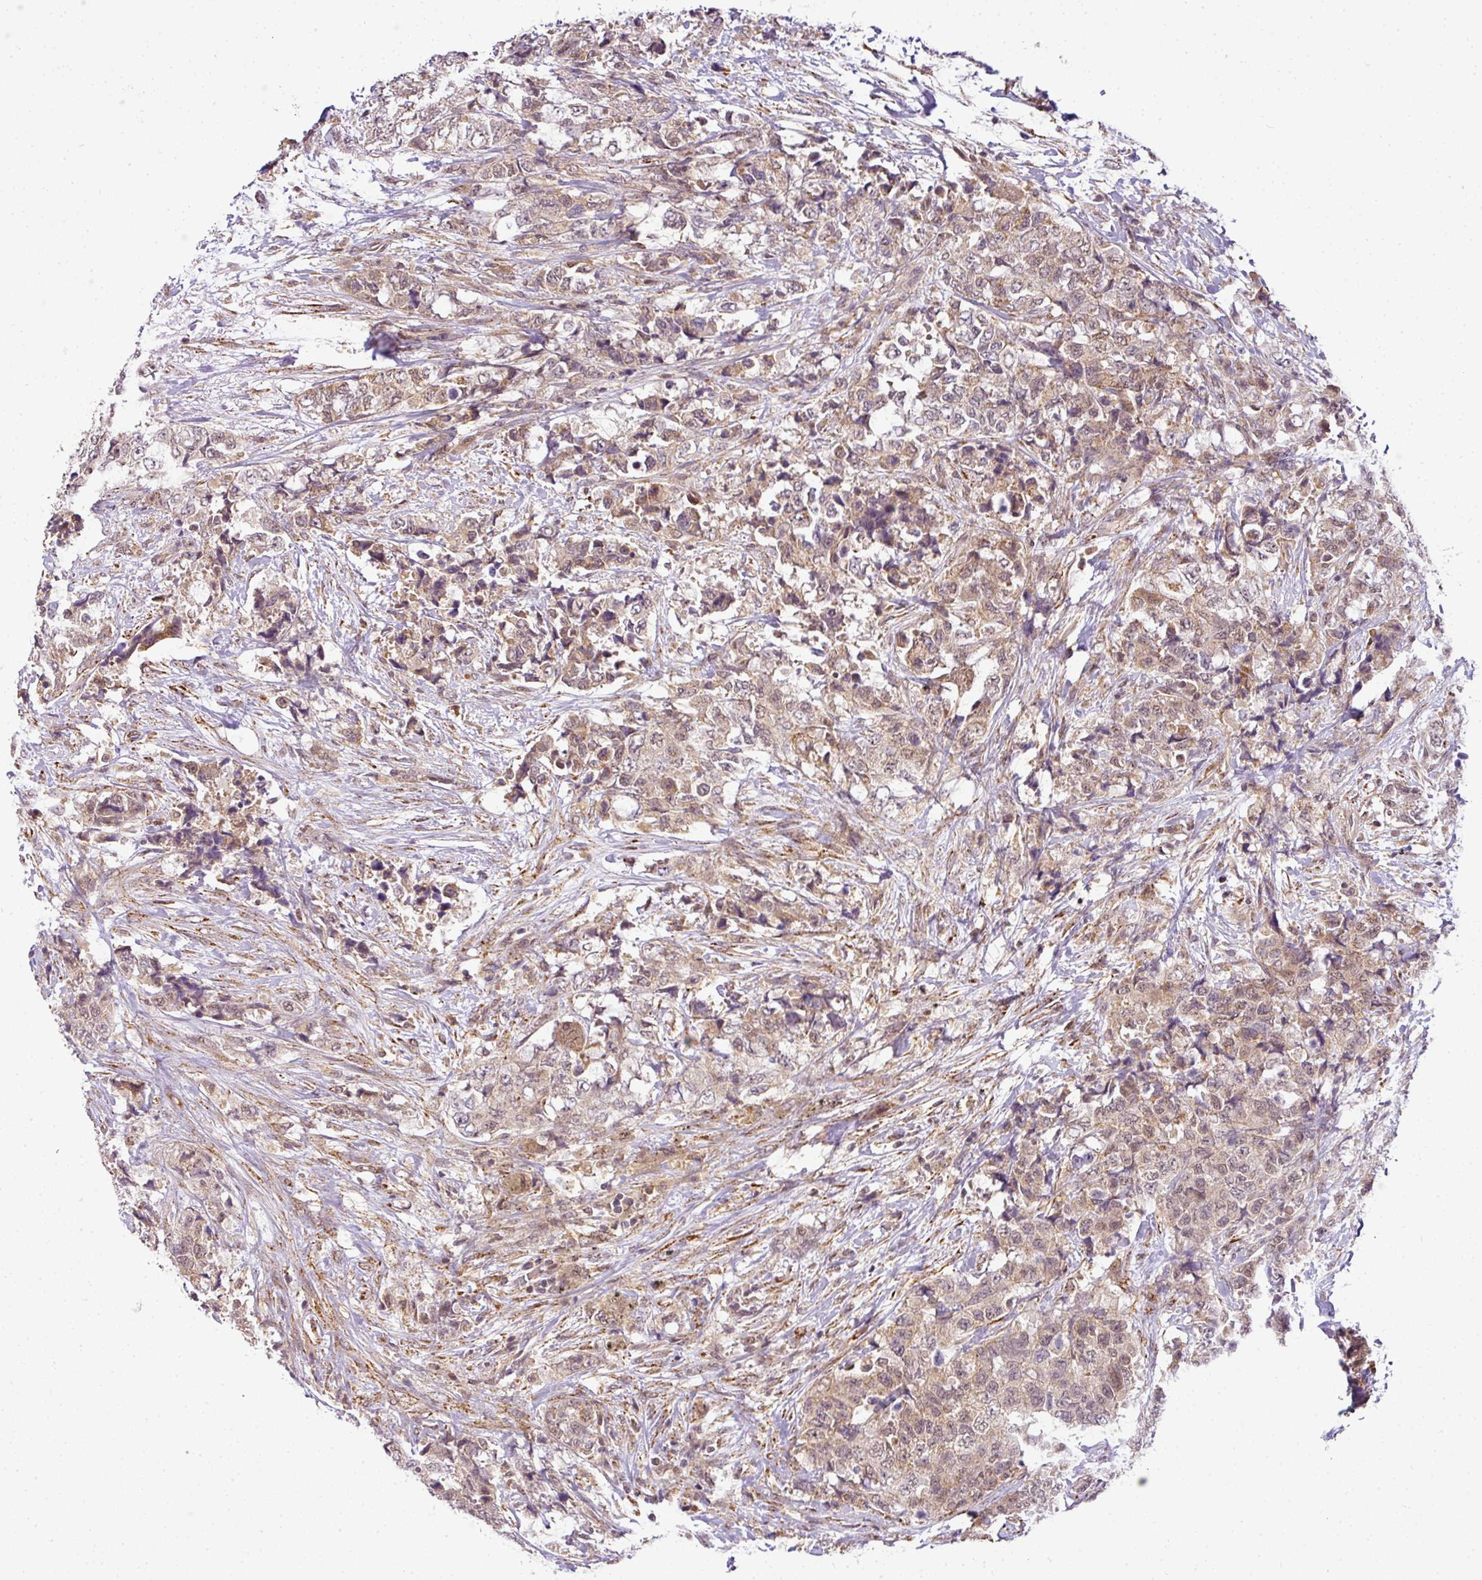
{"staining": {"intensity": "moderate", "quantity": ">75%", "location": "cytoplasmic/membranous,nuclear"}, "tissue": "urothelial cancer", "cell_type": "Tumor cells", "image_type": "cancer", "snomed": [{"axis": "morphology", "description": "Urothelial carcinoma, High grade"}, {"axis": "topography", "description": "Urinary bladder"}], "caption": "An image showing moderate cytoplasmic/membranous and nuclear staining in about >75% of tumor cells in high-grade urothelial carcinoma, as visualized by brown immunohistochemical staining.", "gene": "C1orf226", "patient": {"sex": "female", "age": 78}}